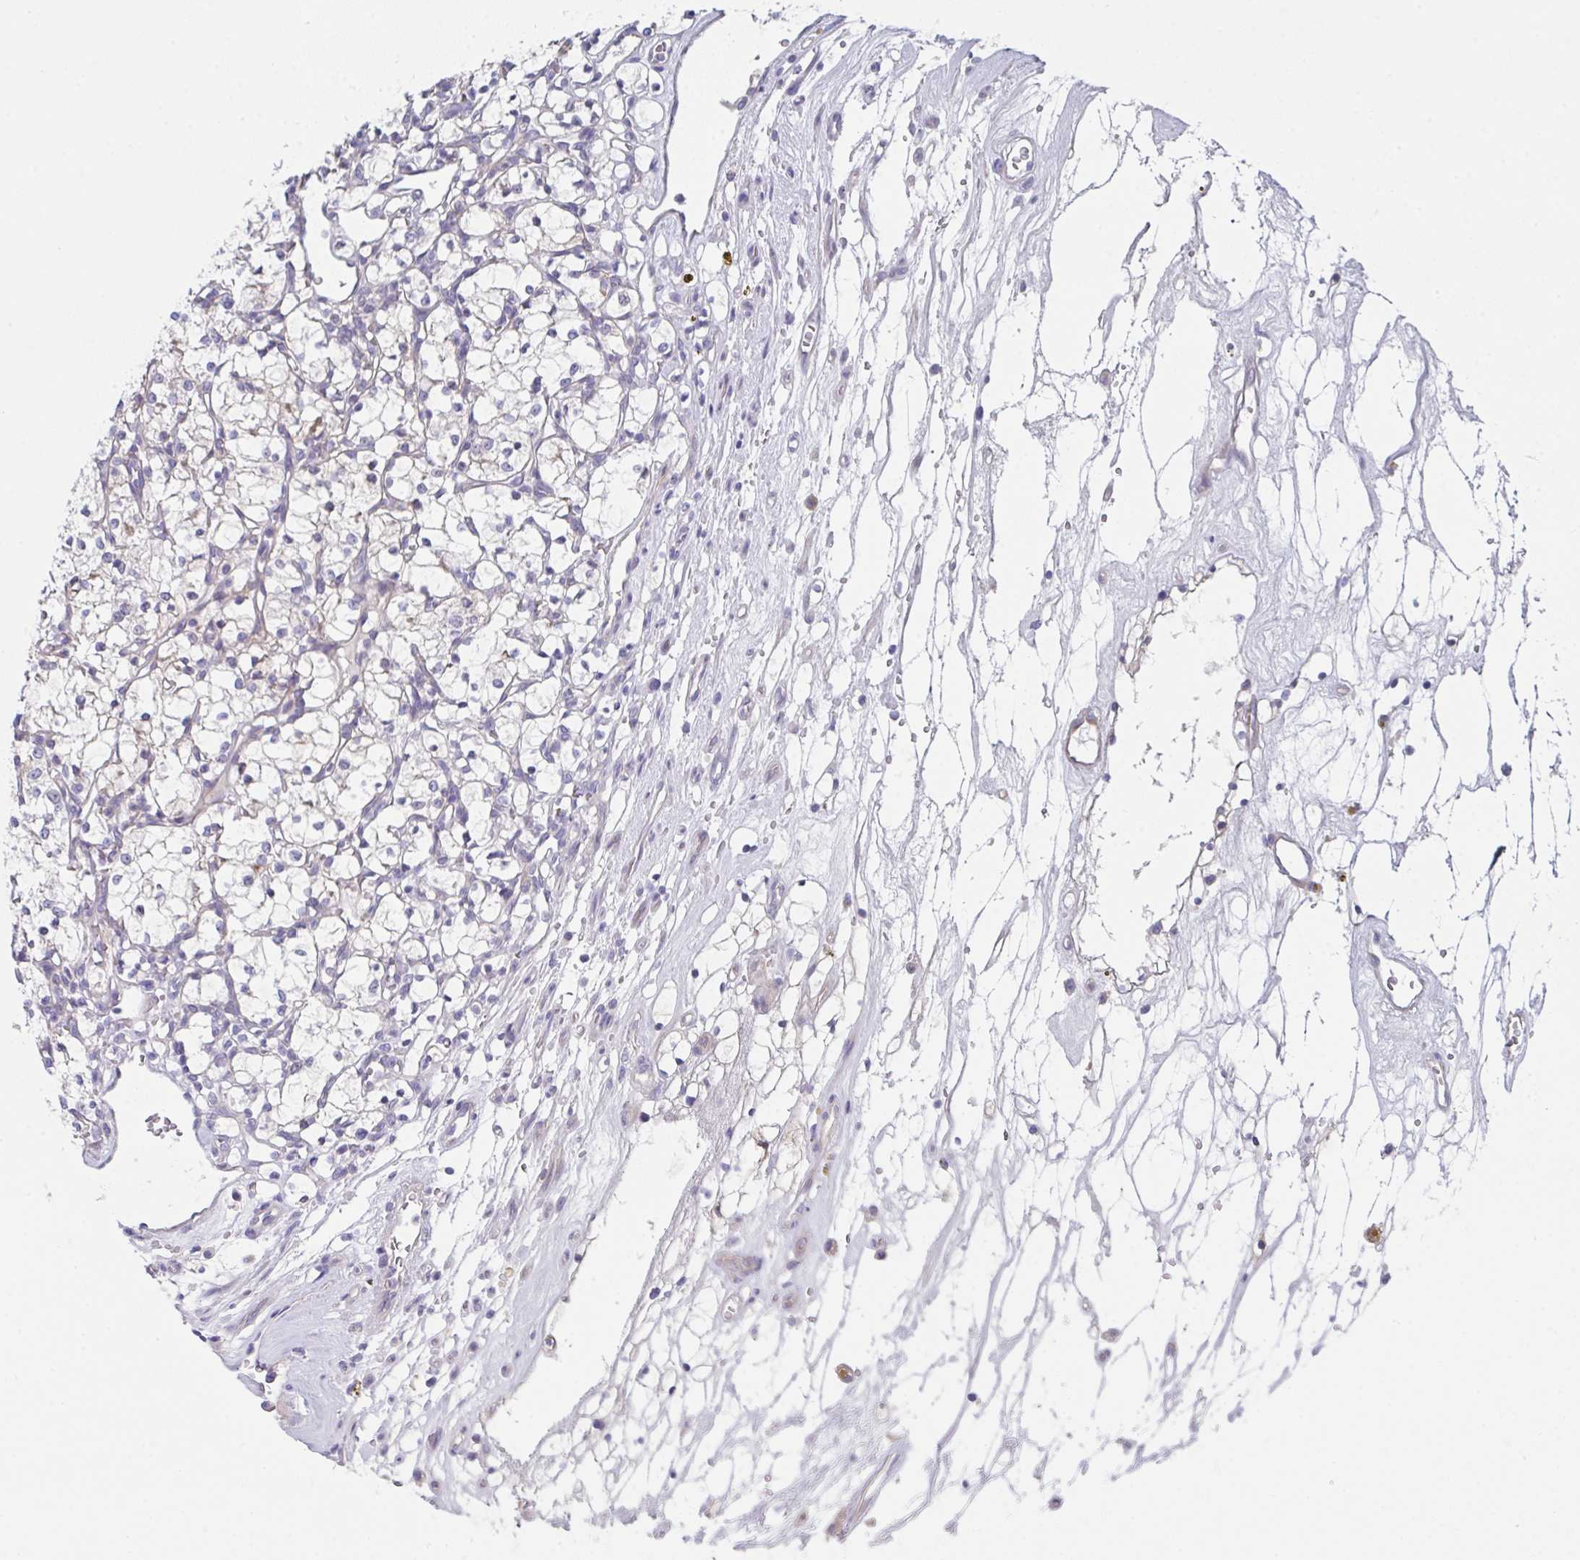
{"staining": {"intensity": "negative", "quantity": "none", "location": "none"}, "tissue": "renal cancer", "cell_type": "Tumor cells", "image_type": "cancer", "snomed": [{"axis": "morphology", "description": "Adenocarcinoma, NOS"}, {"axis": "topography", "description": "Kidney"}], "caption": "Histopathology image shows no protein staining in tumor cells of renal cancer tissue.", "gene": "FBXO47", "patient": {"sex": "female", "age": 69}}